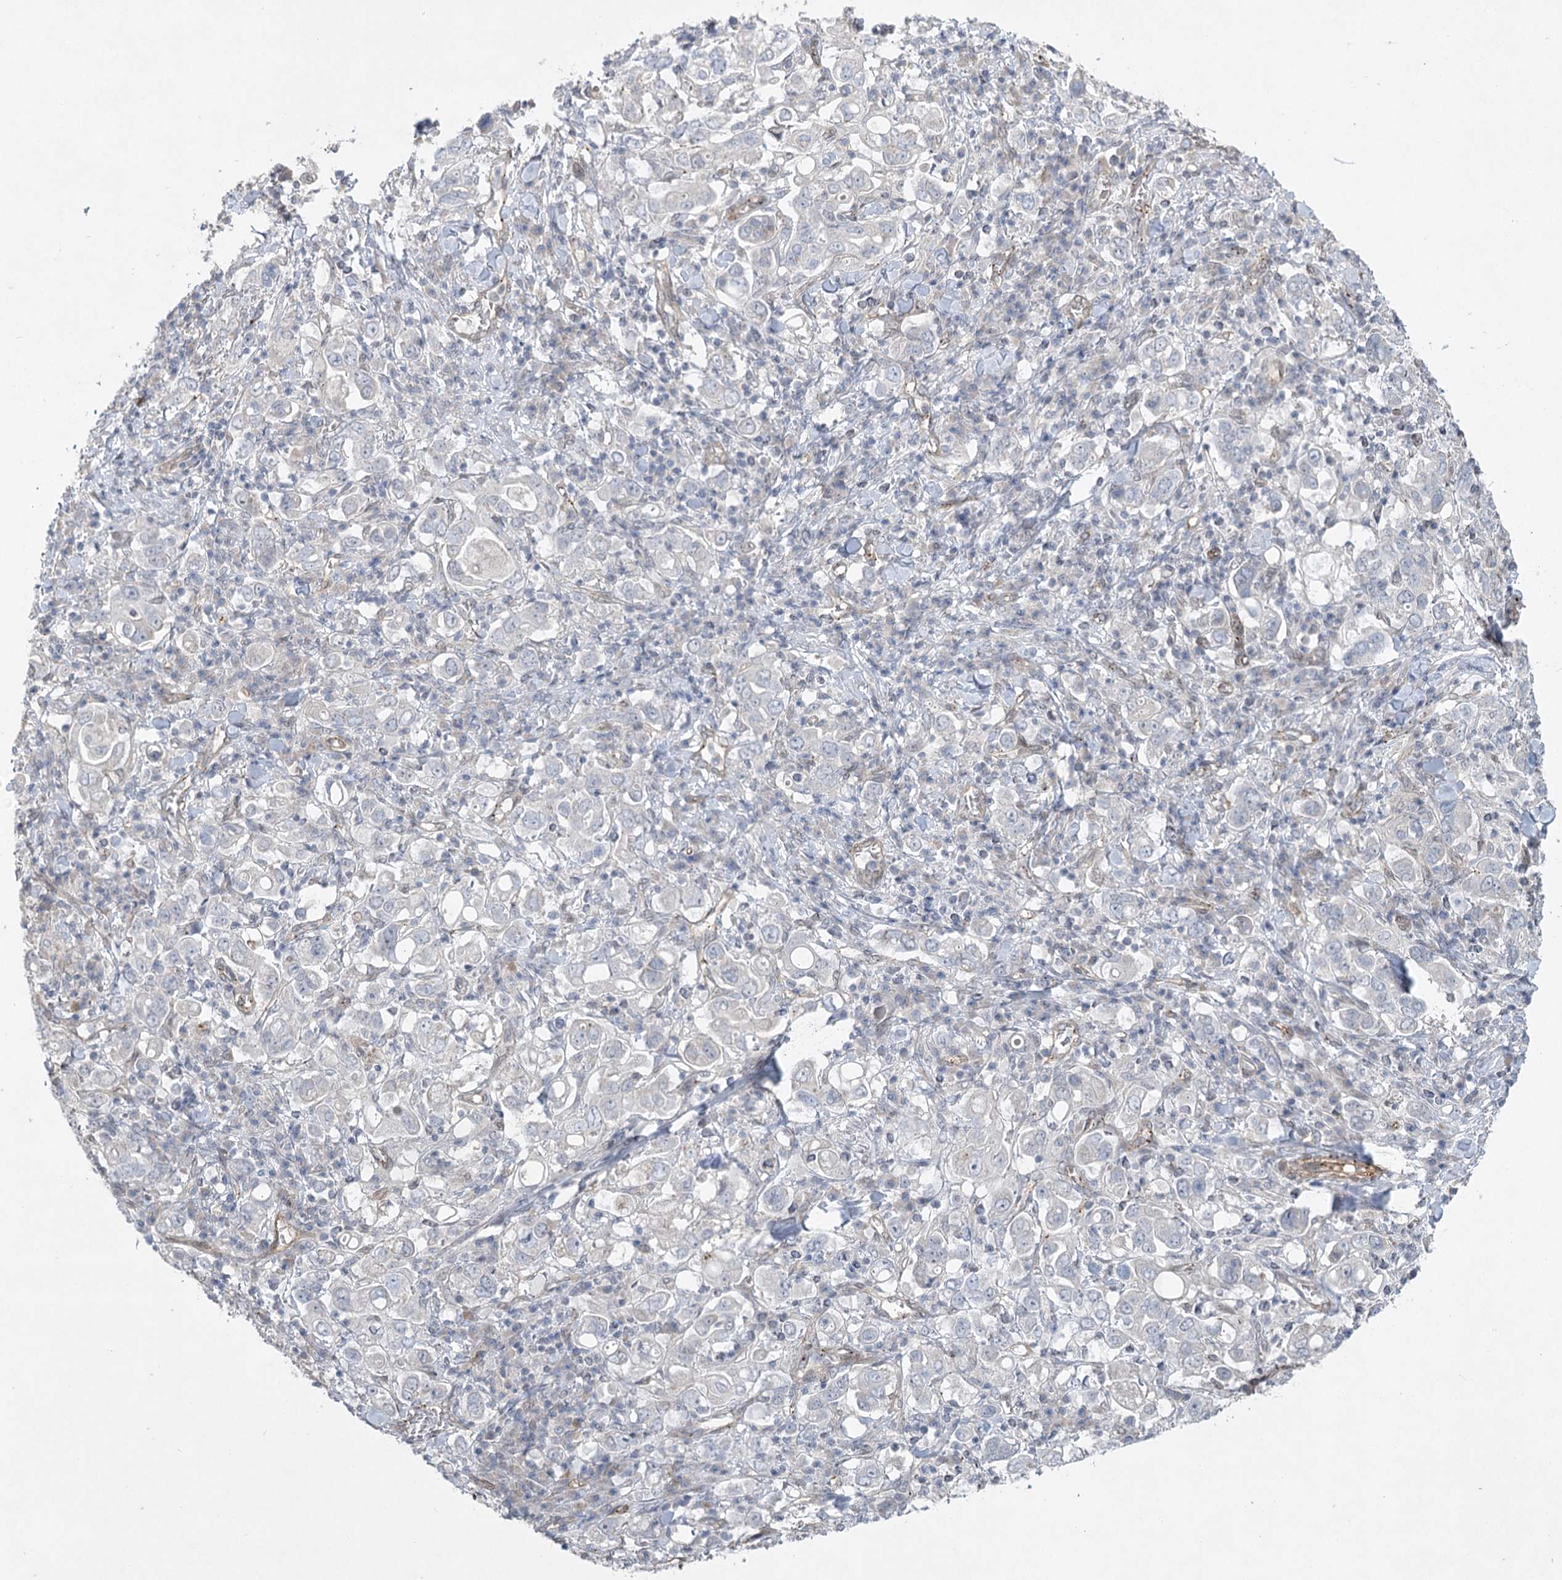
{"staining": {"intensity": "negative", "quantity": "none", "location": "none"}, "tissue": "stomach cancer", "cell_type": "Tumor cells", "image_type": "cancer", "snomed": [{"axis": "morphology", "description": "Adenocarcinoma, NOS"}, {"axis": "topography", "description": "Stomach, upper"}], "caption": "A micrograph of human stomach cancer (adenocarcinoma) is negative for staining in tumor cells.", "gene": "AMTN", "patient": {"sex": "male", "age": 62}}